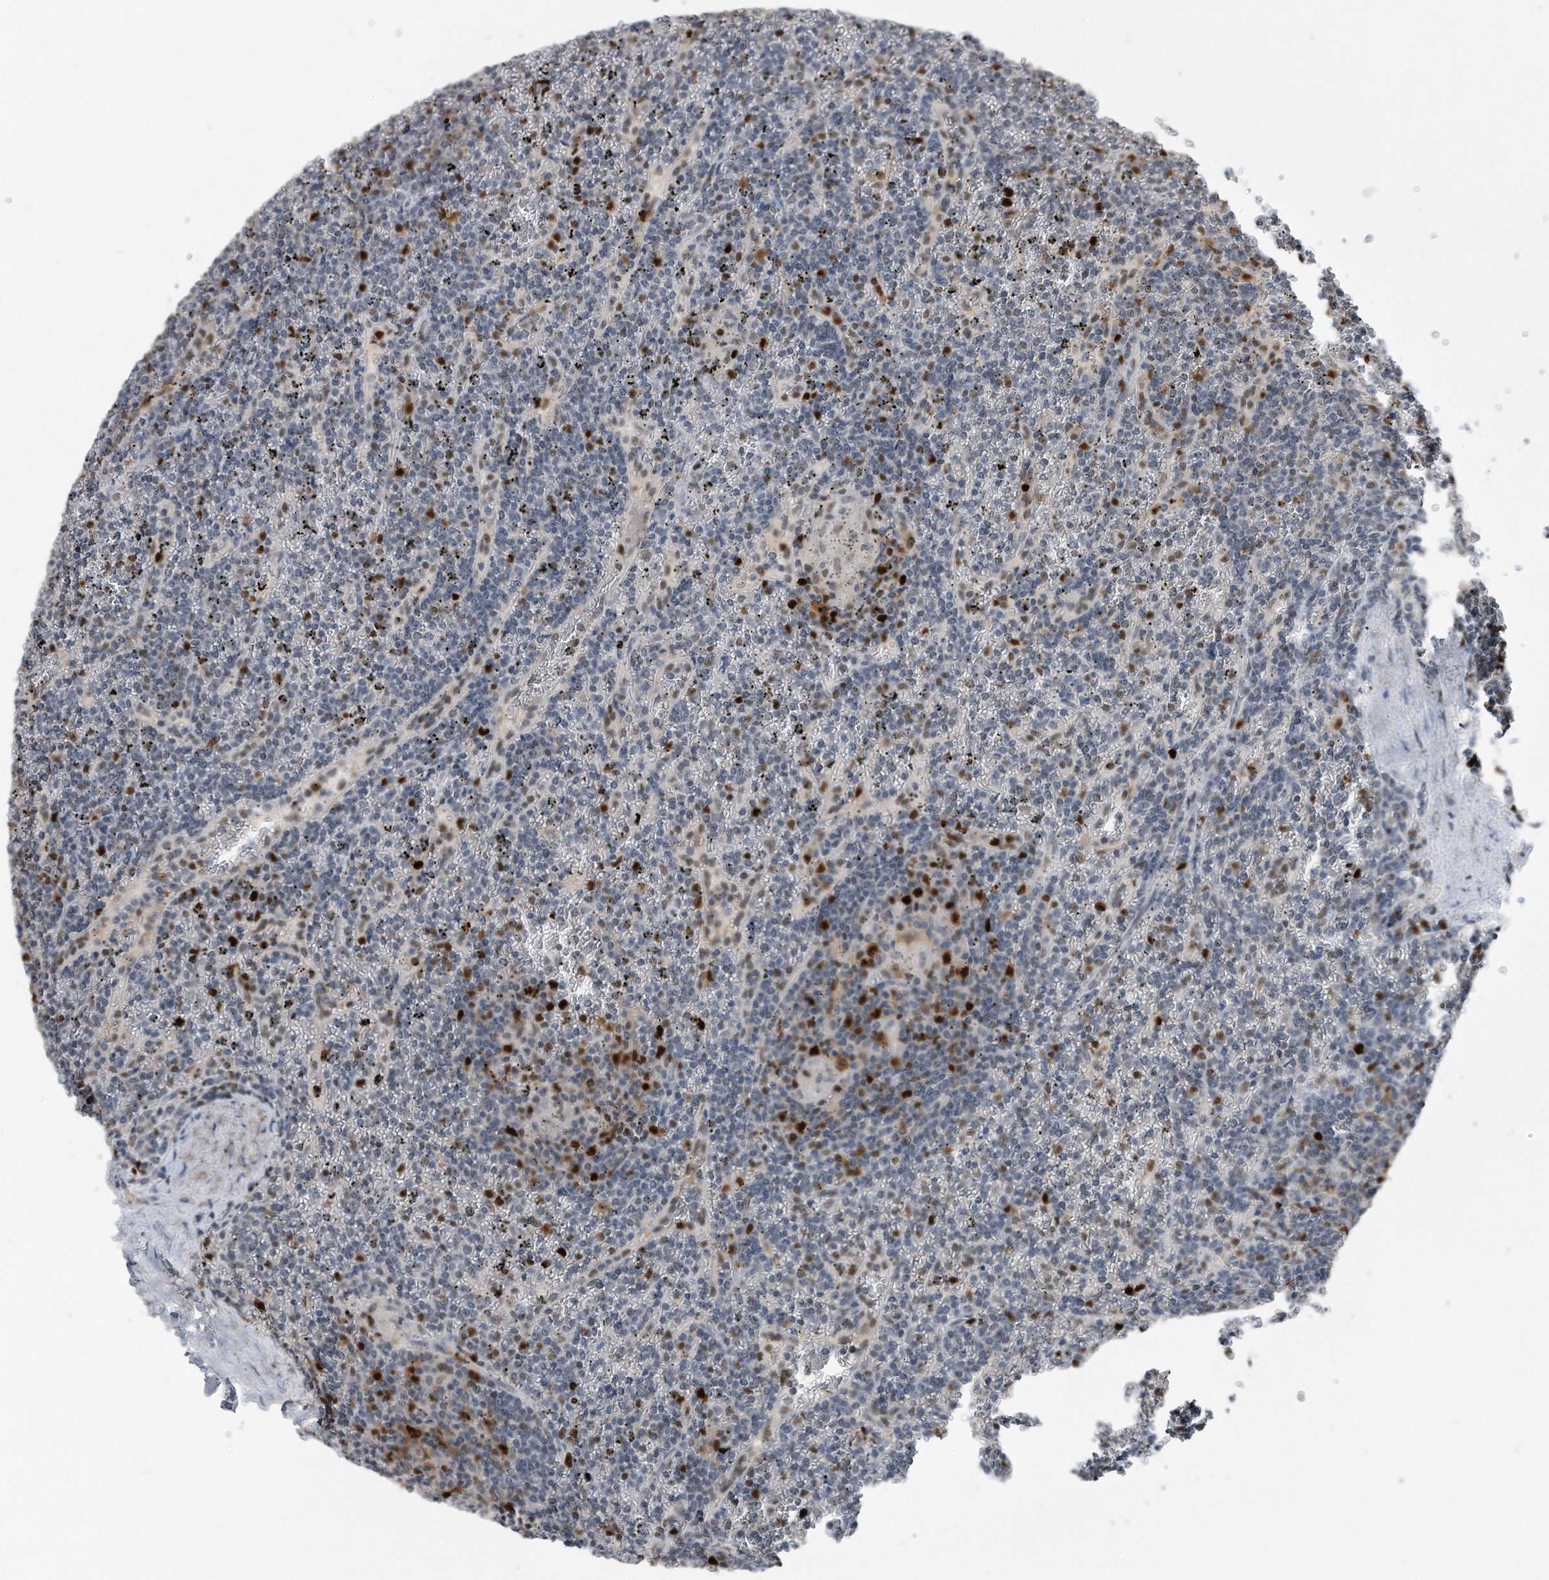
{"staining": {"intensity": "strong", "quantity": "<25%", "location": "nuclear"}, "tissue": "lymphoma", "cell_type": "Tumor cells", "image_type": "cancer", "snomed": [{"axis": "morphology", "description": "Malignant lymphoma, non-Hodgkin's type, Low grade"}, {"axis": "topography", "description": "Spleen"}], "caption": "High-power microscopy captured an immunohistochemistry (IHC) histopathology image of low-grade malignant lymphoma, non-Hodgkin's type, revealing strong nuclear staining in approximately <25% of tumor cells. The staining is performed using DAB brown chromogen to label protein expression. The nuclei are counter-stained blue using hematoxylin.", "gene": "PCNA", "patient": {"sex": "female", "age": 19}}